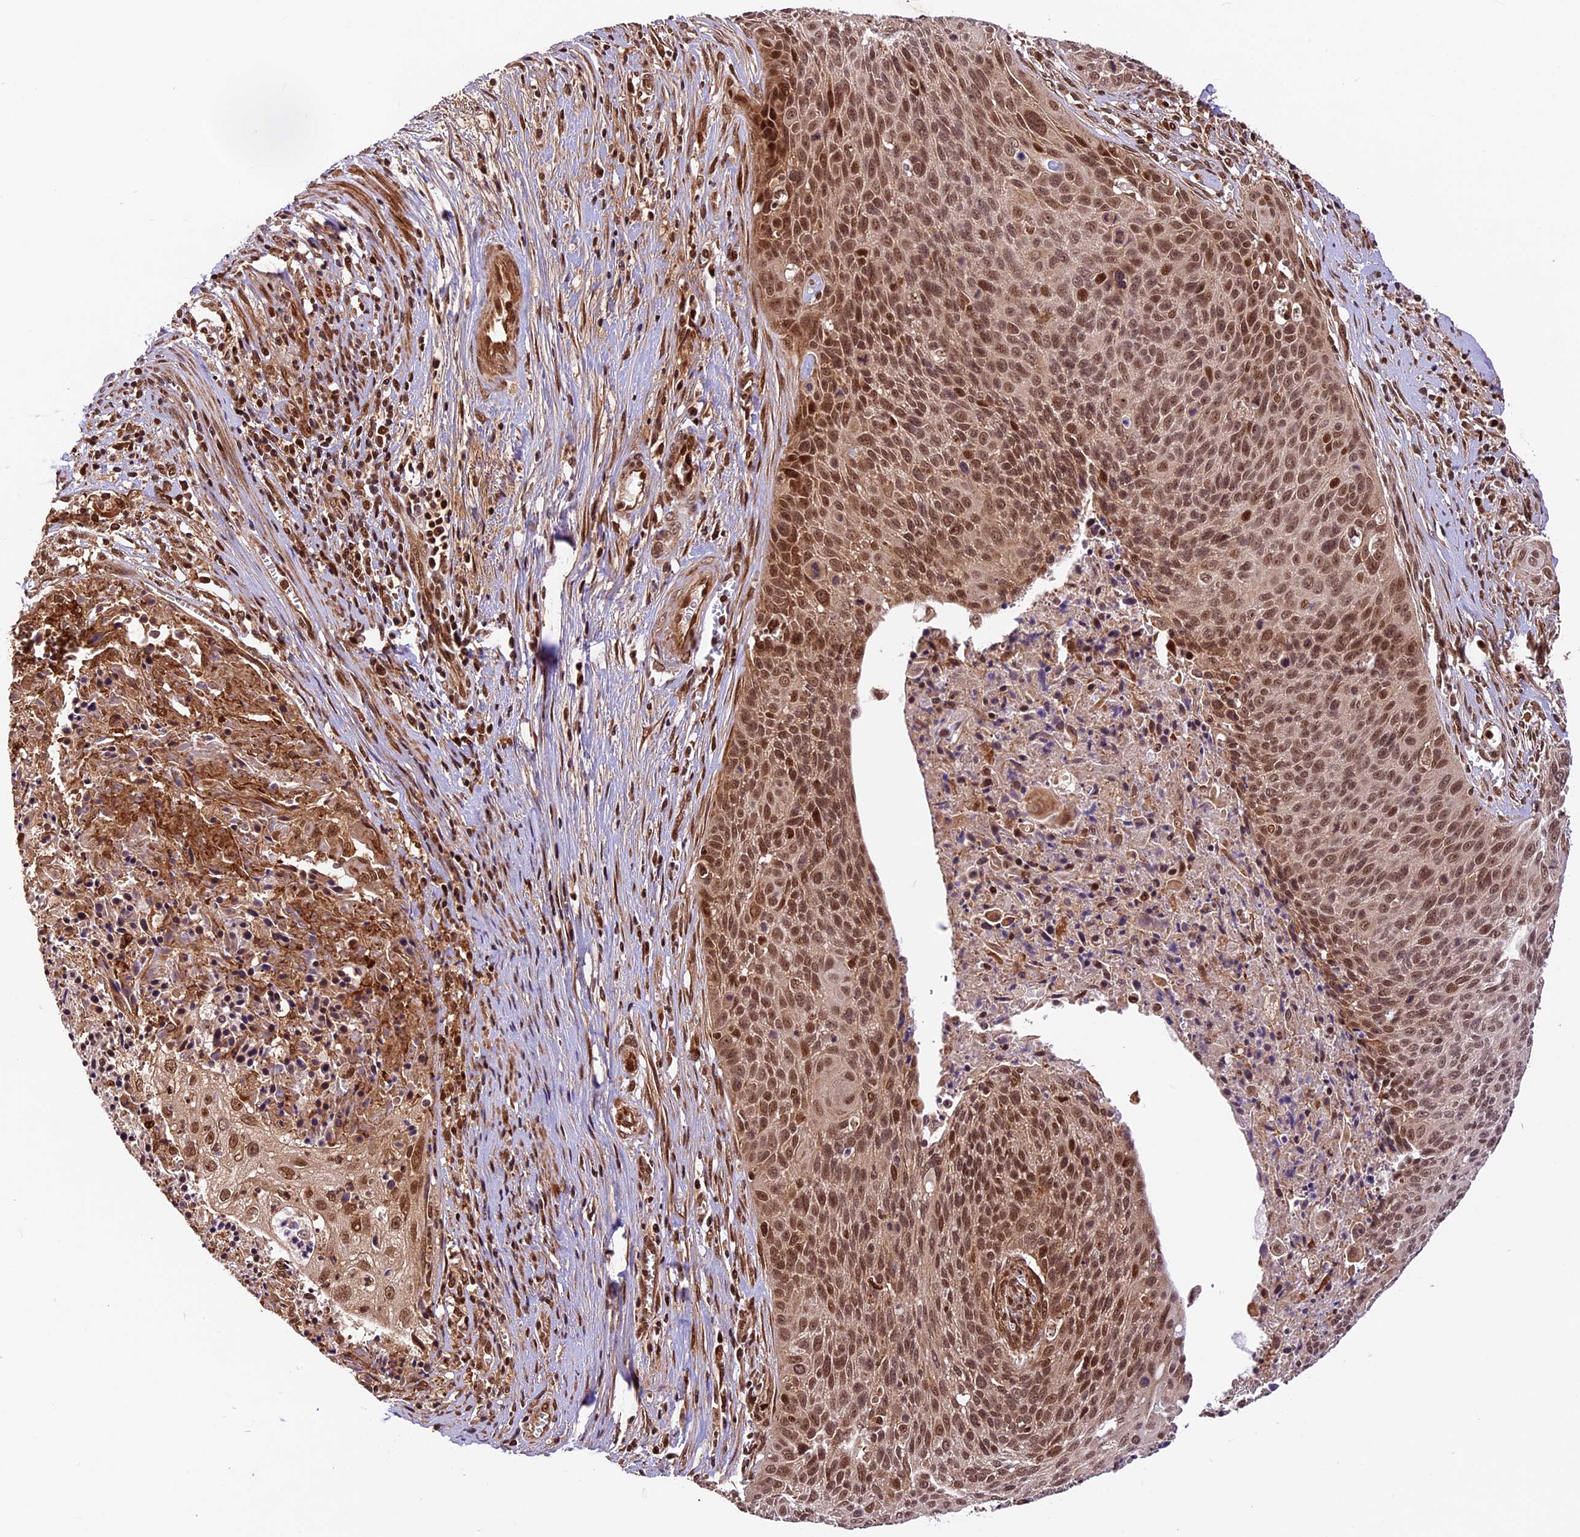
{"staining": {"intensity": "moderate", "quantity": ">75%", "location": "nuclear"}, "tissue": "cervical cancer", "cell_type": "Tumor cells", "image_type": "cancer", "snomed": [{"axis": "morphology", "description": "Squamous cell carcinoma, NOS"}, {"axis": "topography", "description": "Cervix"}], "caption": "A photomicrograph showing moderate nuclear positivity in approximately >75% of tumor cells in cervical cancer, as visualized by brown immunohistochemical staining.", "gene": "DHX38", "patient": {"sex": "female", "age": 55}}